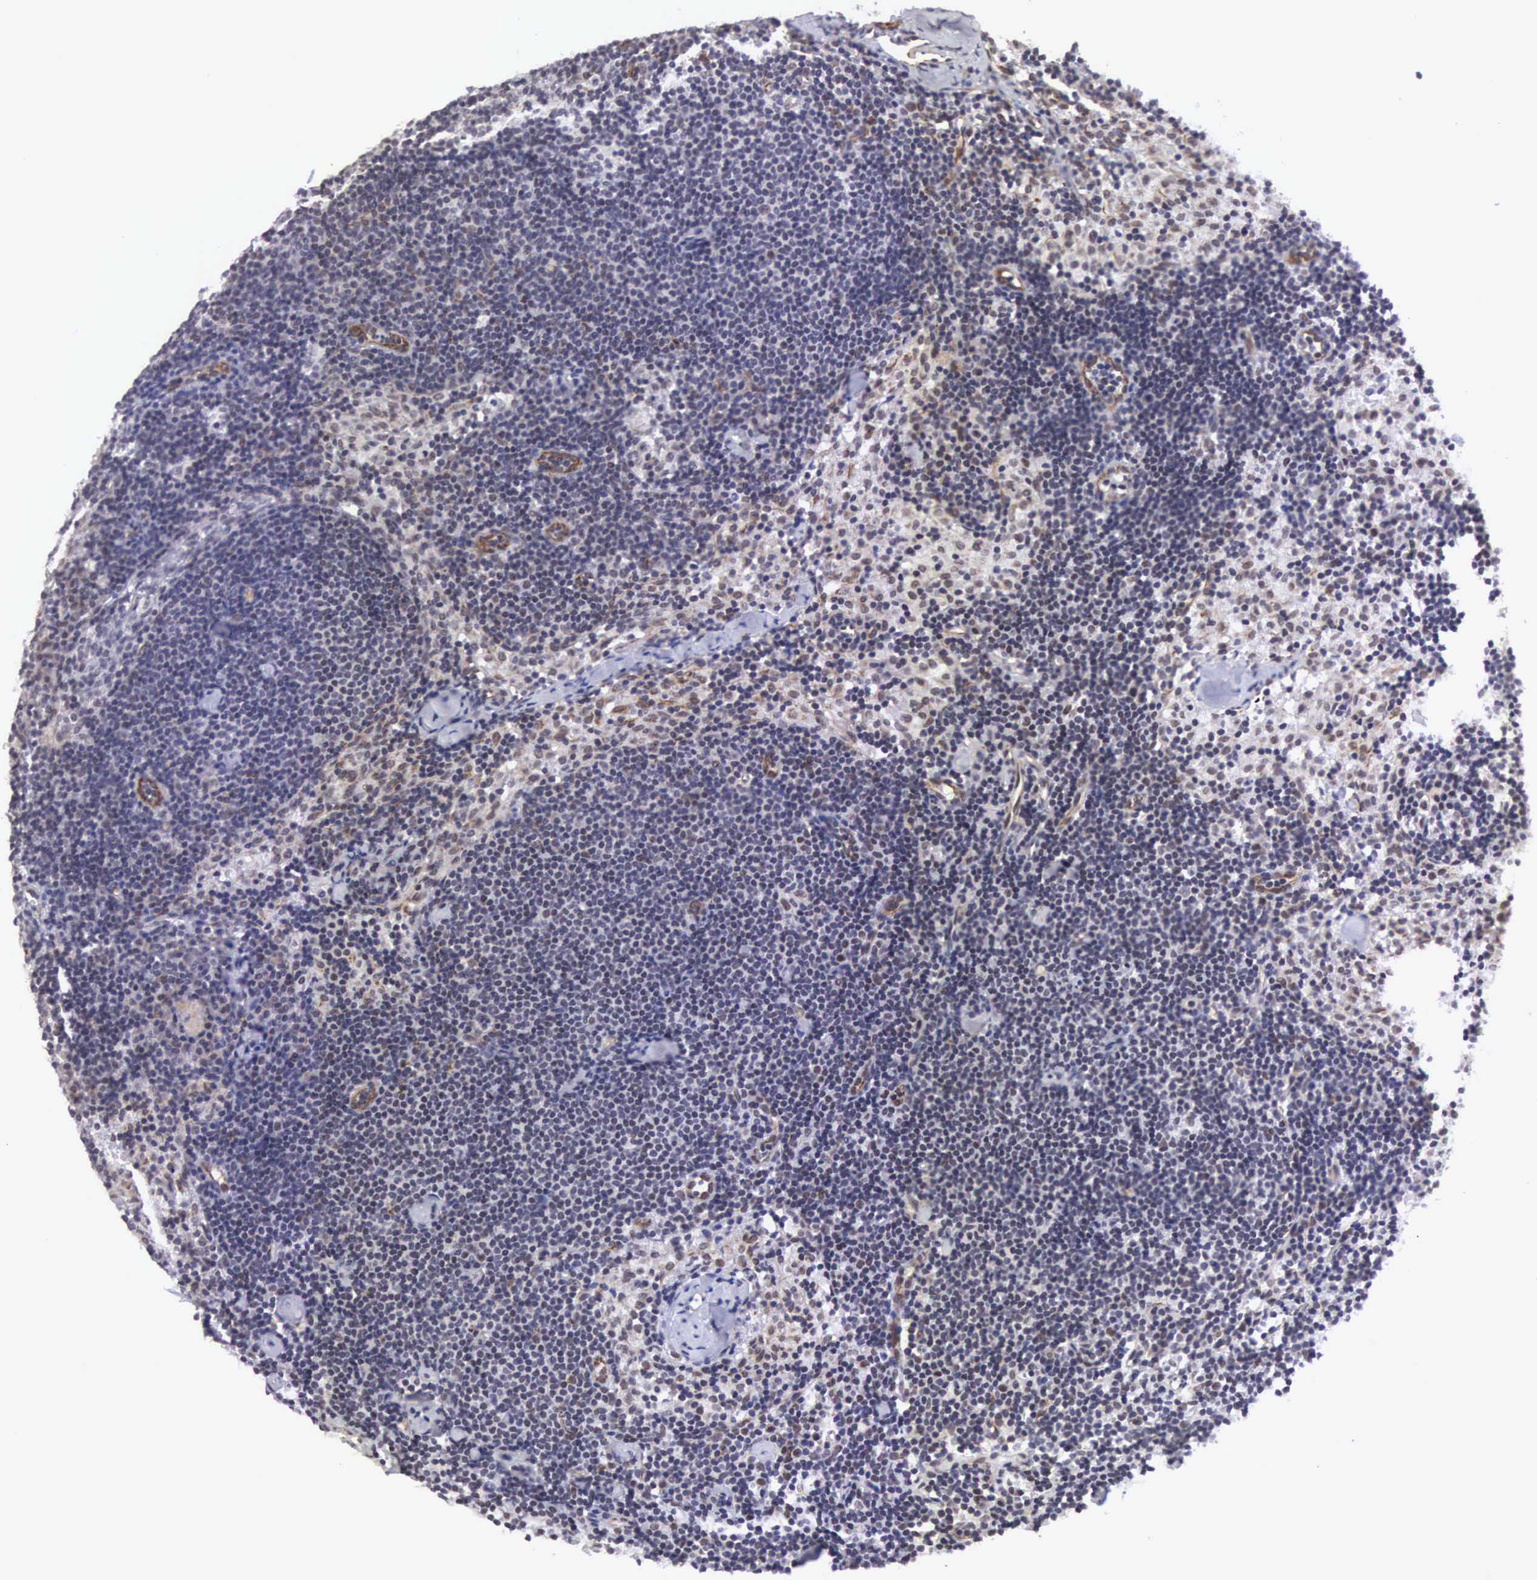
{"staining": {"intensity": "weak", "quantity": "25%-75%", "location": "cytoplasmic/membranous,nuclear"}, "tissue": "lymph node", "cell_type": "Germinal center cells", "image_type": "normal", "snomed": [{"axis": "morphology", "description": "Normal tissue, NOS"}, {"axis": "topography", "description": "Lymph node"}], "caption": "Normal lymph node reveals weak cytoplasmic/membranous,nuclear expression in about 25%-75% of germinal center cells.", "gene": "MORC2", "patient": {"sex": "female", "age": 35}}